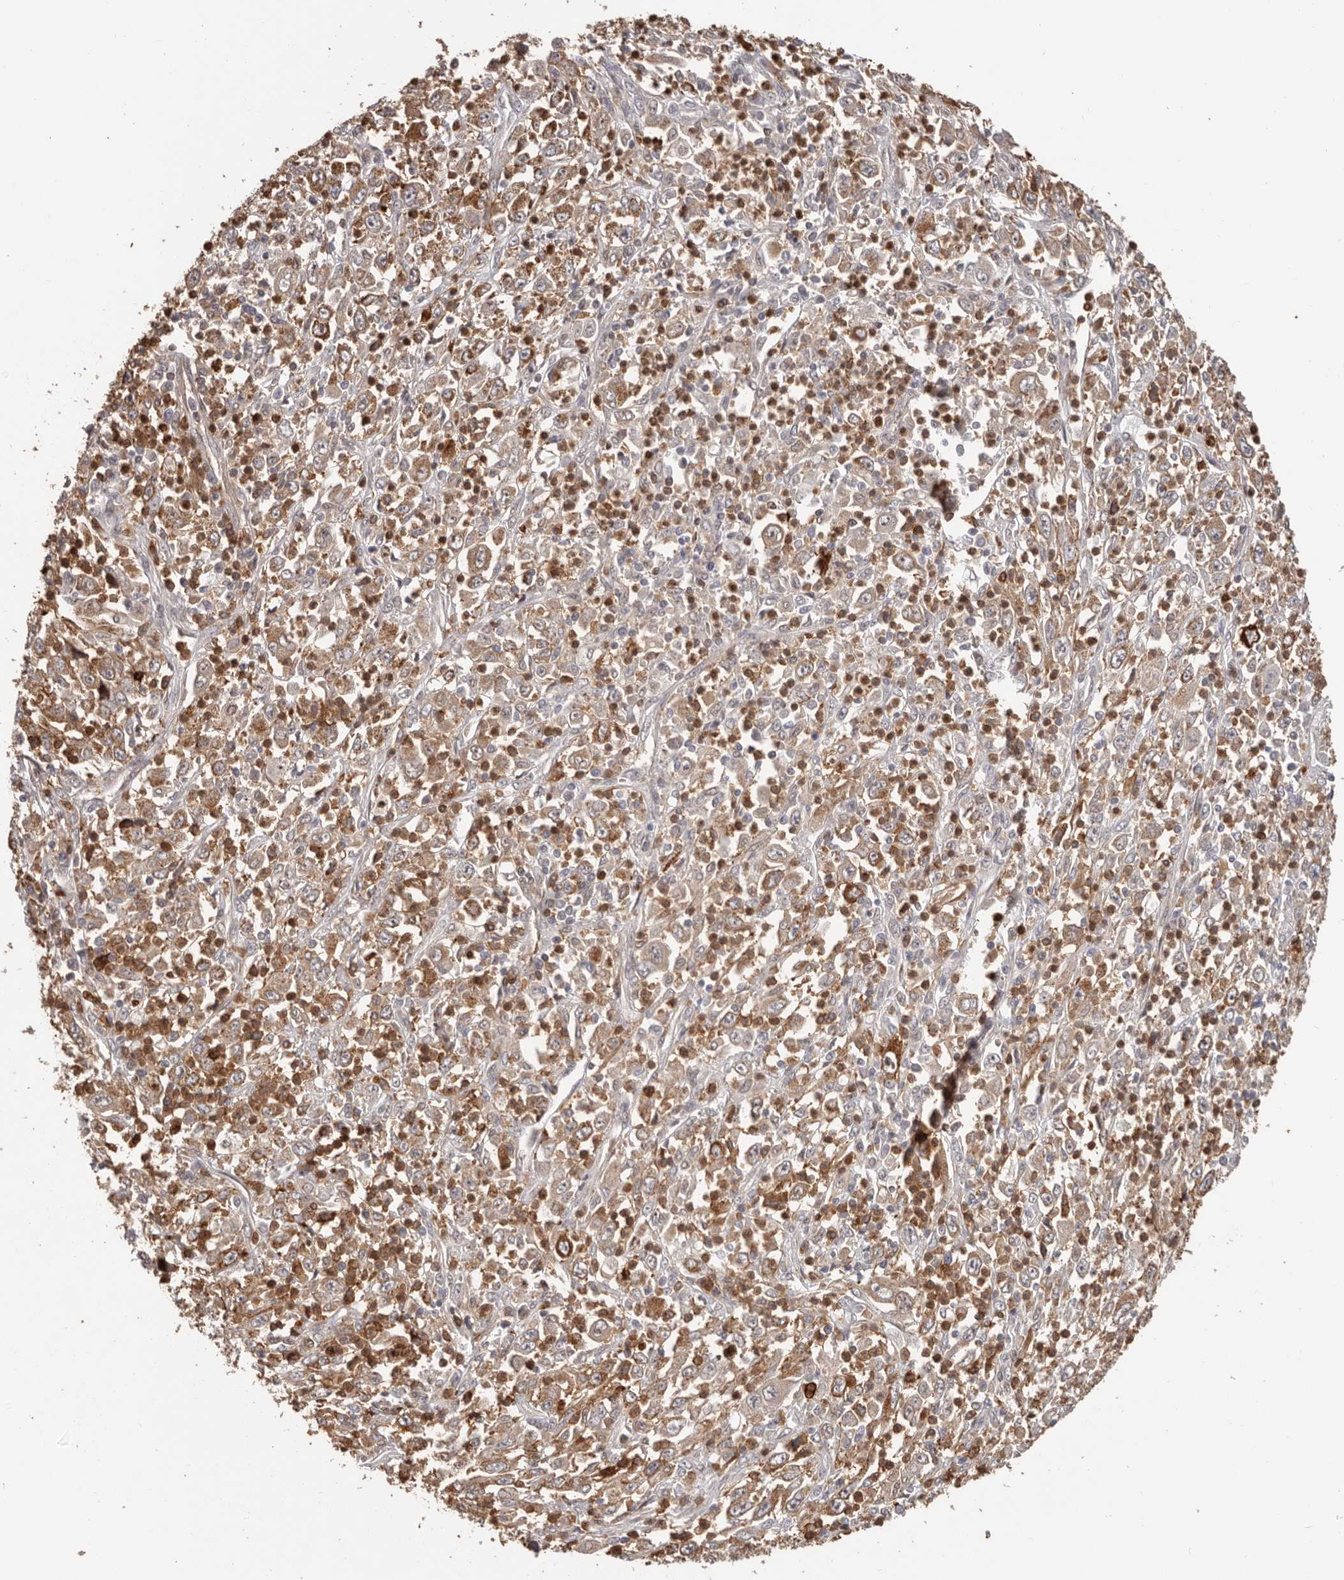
{"staining": {"intensity": "moderate", "quantity": ">75%", "location": "cytoplasmic/membranous"}, "tissue": "melanoma", "cell_type": "Tumor cells", "image_type": "cancer", "snomed": [{"axis": "morphology", "description": "Malignant melanoma, Metastatic site"}, {"axis": "topography", "description": "Skin"}], "caption": "Immunohistochemistry (IHC) of human melanoma reveals medium levels of moderate cytoplasmic/membranous staining in about >75% of tumor cells.", "gene": "PRR12", "patient": {"sex": "female", "age": 56}}